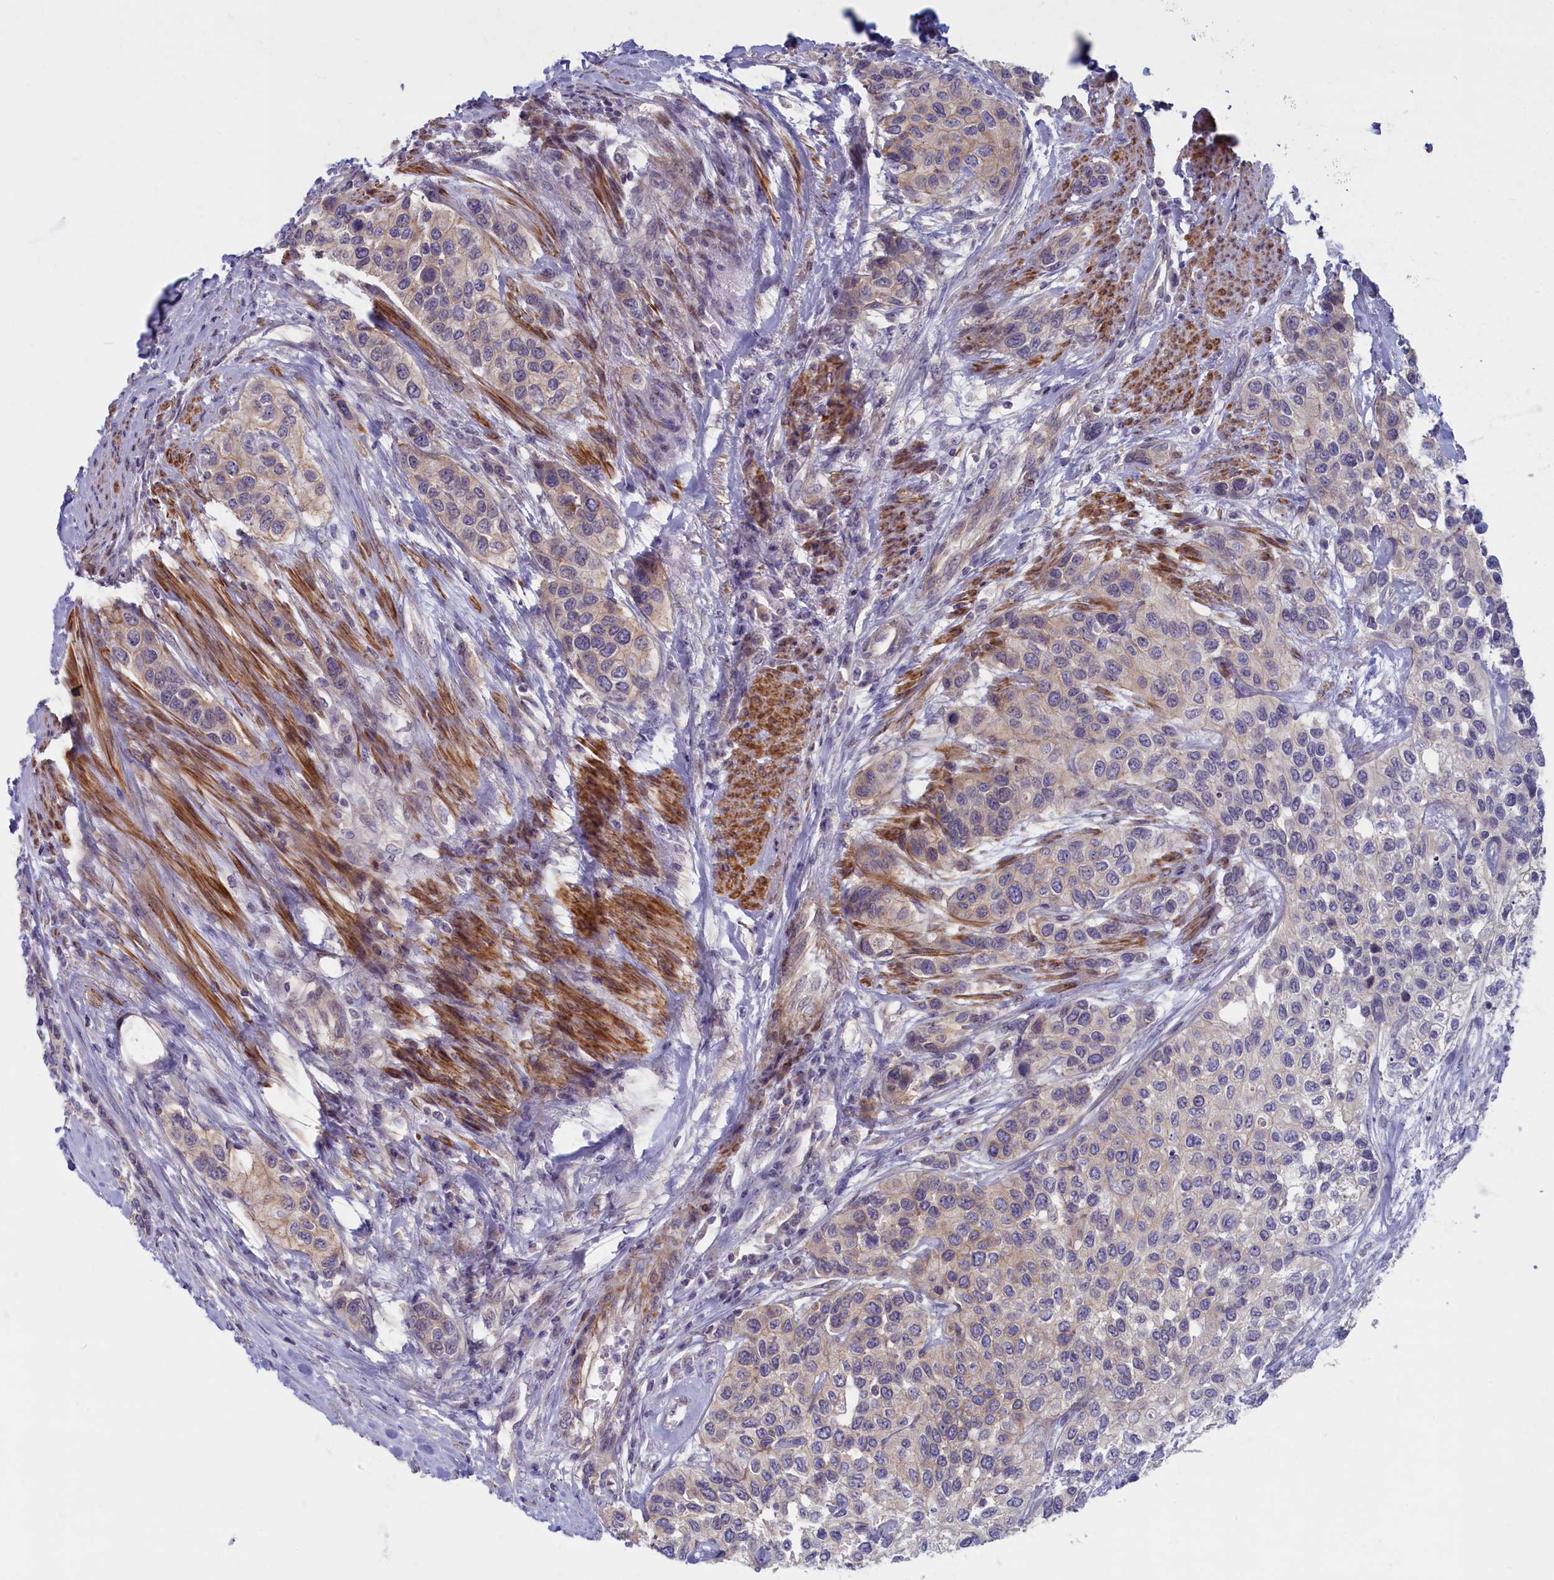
{"staining": {"intensity": "moderate", "quantity": "<25%", "location": "cytoplasmic/membranous"}, "tissue": "urothelial cancer", "cell_type": "Tumor cells", "image_type": "cancer", "snomed": [{"axis": "morphology", "description": "Normal tissue, NOS"}, {"axis": "morphology", "description": "Urothelial carcinoma, High grade"}, {"axis": "topography", "description": "Vascular tissue"}, {"axis": "topography", "description": "Urinary bladder"}], "caption": "An IHC image of neoplastic tissue is shown. Protein staining in brown highlights moderate cytoplasmic/membranous positivity in high-grade urothelial carcinoma within tumor cells.", "gene": "TRPM4", "patient": {"sex": "female", "age": 56}}